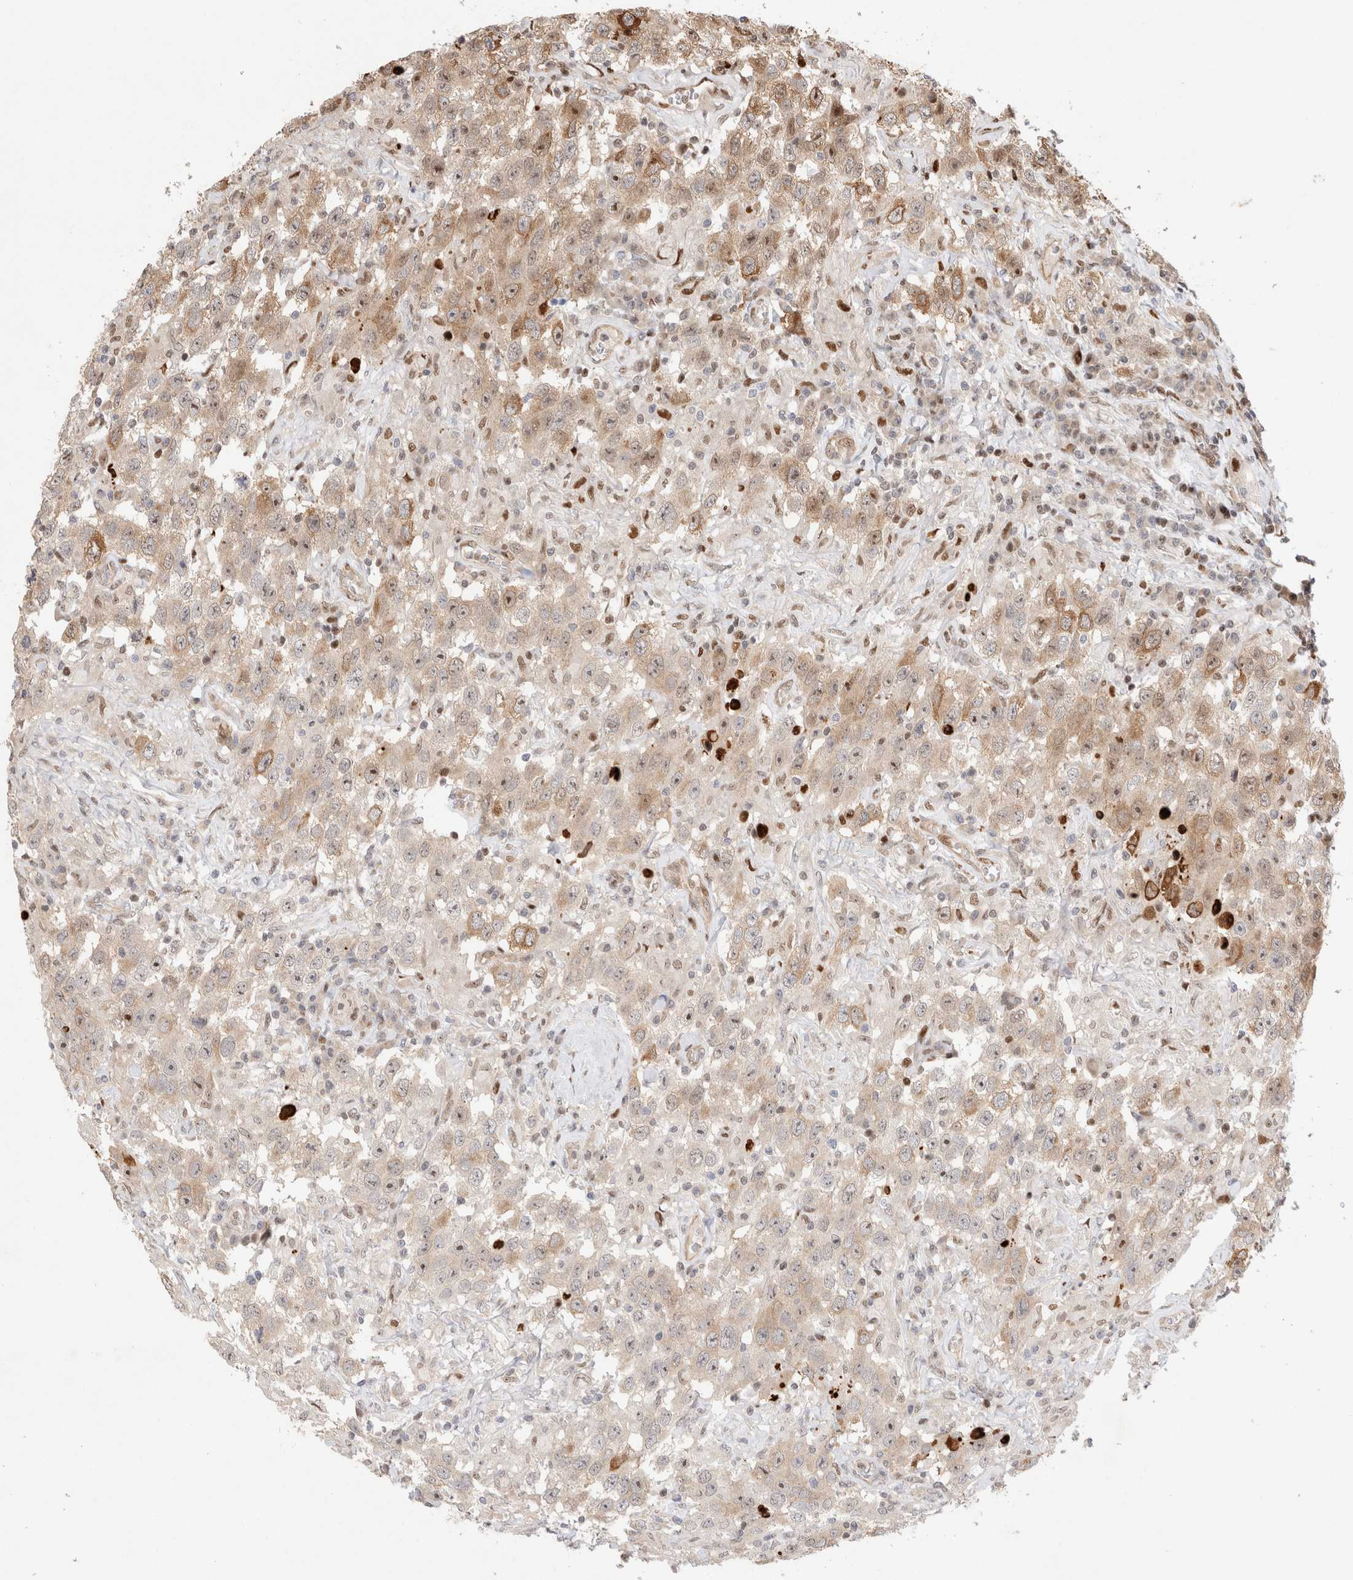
{"staining": {"intensity": "weak", "quantity": "25%-75%", "location": "cytoplasmic/membranous,nuclear"}, "tissue": "testis cancer", "cell_type": "Tumor cells", "image_type": "cancer", "snomed": [{"axis": "morphology", "description": "Seminoma, NOS"}, {"axis": "topography", "description": "Testis"}], "caption": "Testis seminoma stained with a brown dye shows weak cytoplasmic/membranous and nuclear positive positivity in approximately 25%-75% of tumor cells.", "gene": "TCF4", "patient": {"sex": "male", "age": 41}}